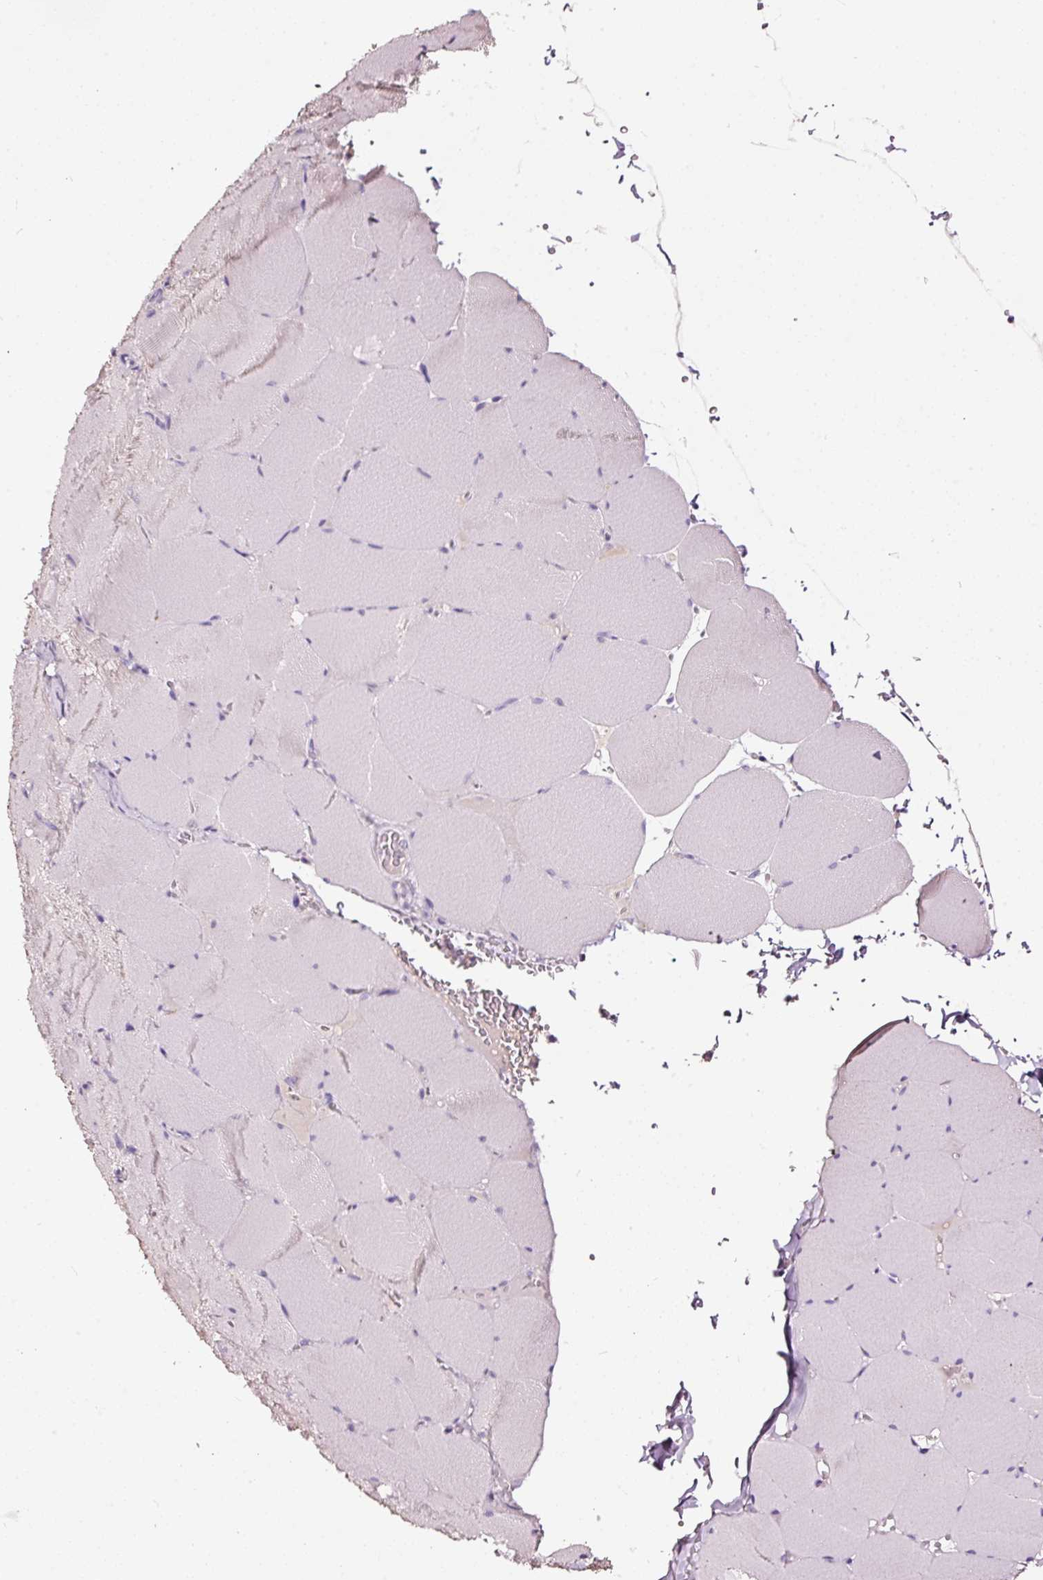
{"staining": {"intensity": "weak", "quantity": "<25%", "location": "cytoplasmic/membranous"}, "tissue": "skeletal muscle", "cell_type": "Myocytes", "image_type": "normal", "snomed": [{"axis": "morphology", "description": "Normal tissue, NOS"}, {"axis": "topography", "description": "Skeletal muscle"}, {"axis": "topography", "description": "Head-Neck"}], "caption": "Immunohistochemical staining of unremarkable skeletal muscle displays no significant positivity in myocytes. Brightfield microscopy of immunohistochemistry stained with DAB (3,3'-diaminobenzidine) (brown) and hematoxylin (blue), captured at high magnification.", "gene": "LAMP3", "patient": {"sex": "male", "age": 66}}